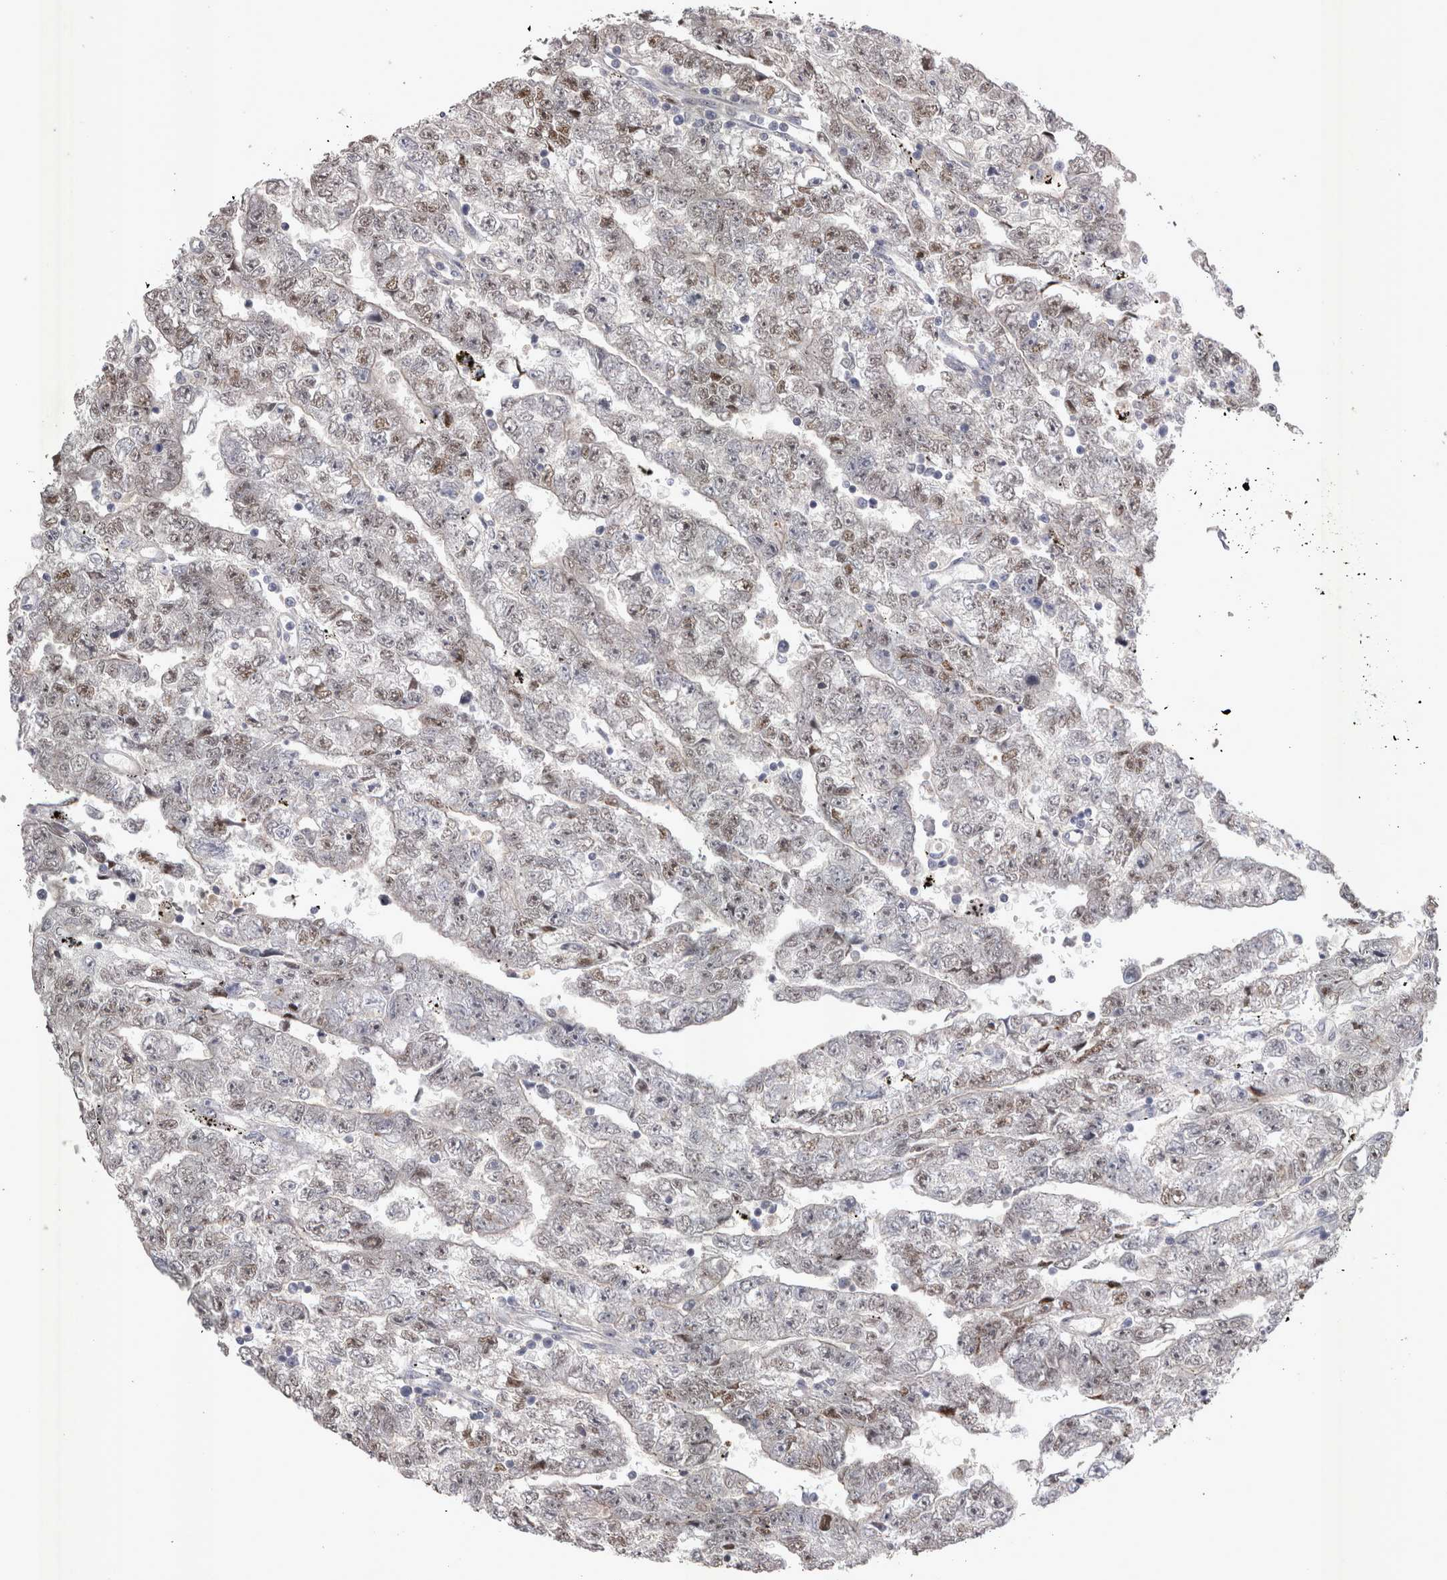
{"staining": {"intensity": "weak", "quantity": "25%-75%", "location": "nuclear"}, "tissue": "testis cancer", "cell_type": "Tumor cells", "image_type": "cancer", "snomed": [{"axis": "morphology", "description": "Carcinoma, Embryonal, NOS"}, {"axis": "topography", "description": "Testis"}], "caption": "Protein positivity by immunohistochemistry demonstrates weak nuclear positivity in about 25%-75% of tumor cells in testis embryonal carcinoma. (DAB (3,3'-diaminobenzidine) IHC, brown staining for protein, blue staining for nuclei).", "gene": "CTBS", "patient": {"sex": "male", "age": 25}}